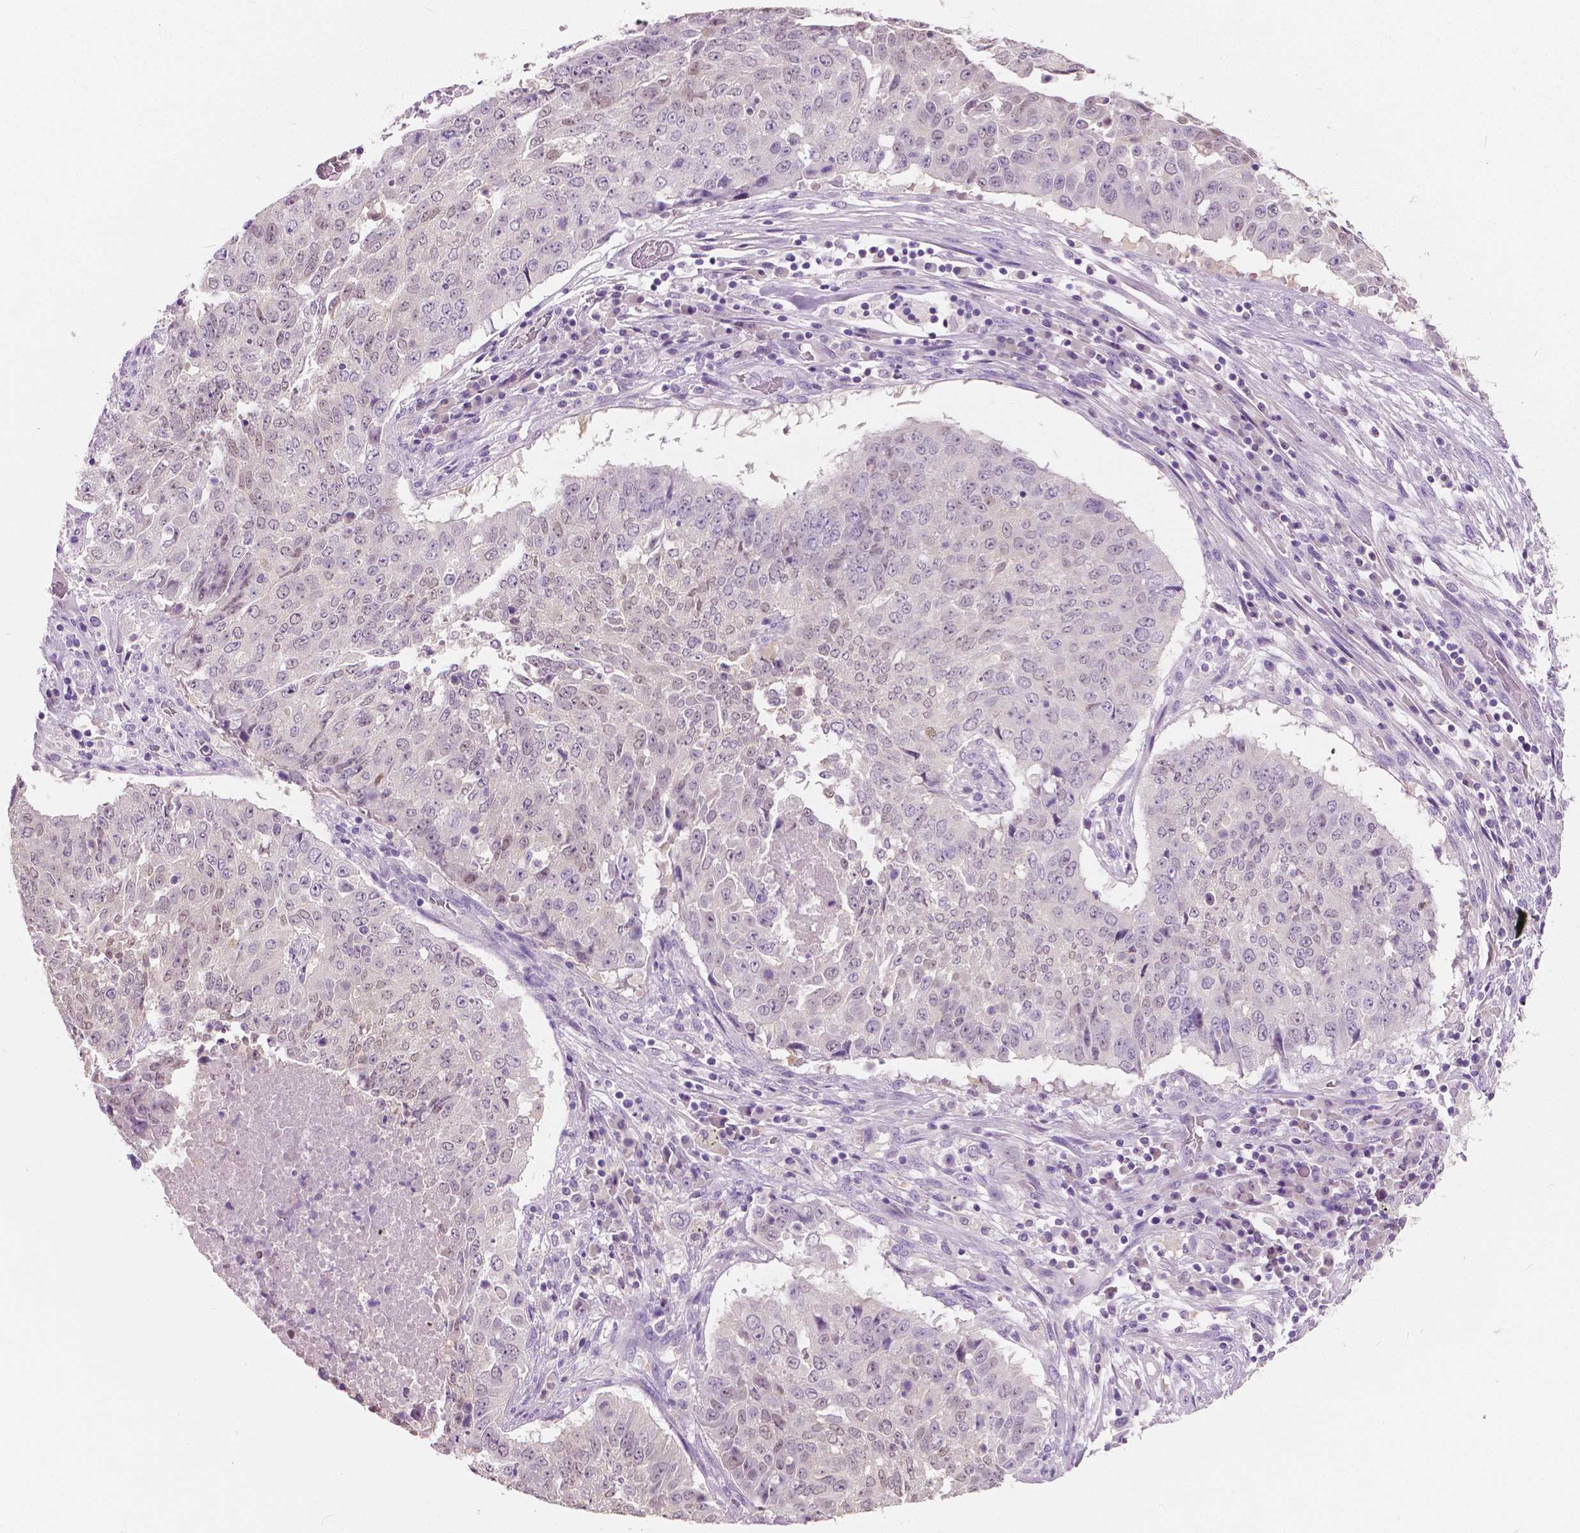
{"staining": {"intensity": "weak", "quantity": "<25%", "location": "nuclear"}, "tissue": "lung cancer", "cell_type": "Tumor cells", "image_type": "cancer", "snomed": [{"axis": "morphology", "description": "Normal tissue, NOS"}, {"axis": "morphology", "description": "Squamous cell carcinoma, NOS"}, {"axis": "topography", "description": "Bronchus"}, {"axis": "topography", "description": "Lung"}], "caption": "Image shows no protein staining in tumor cells of squamous cell carcinoma (lung) tissue. The staining was performed using DAB (3,3'-diaminobenzidine) to visualize the protein expression in brown, while the nuclei were stained in blue with hematoxylin (Magnification: 20x).", "gene": "TKFC", "patient": {"sex": "male", "age": 64}}